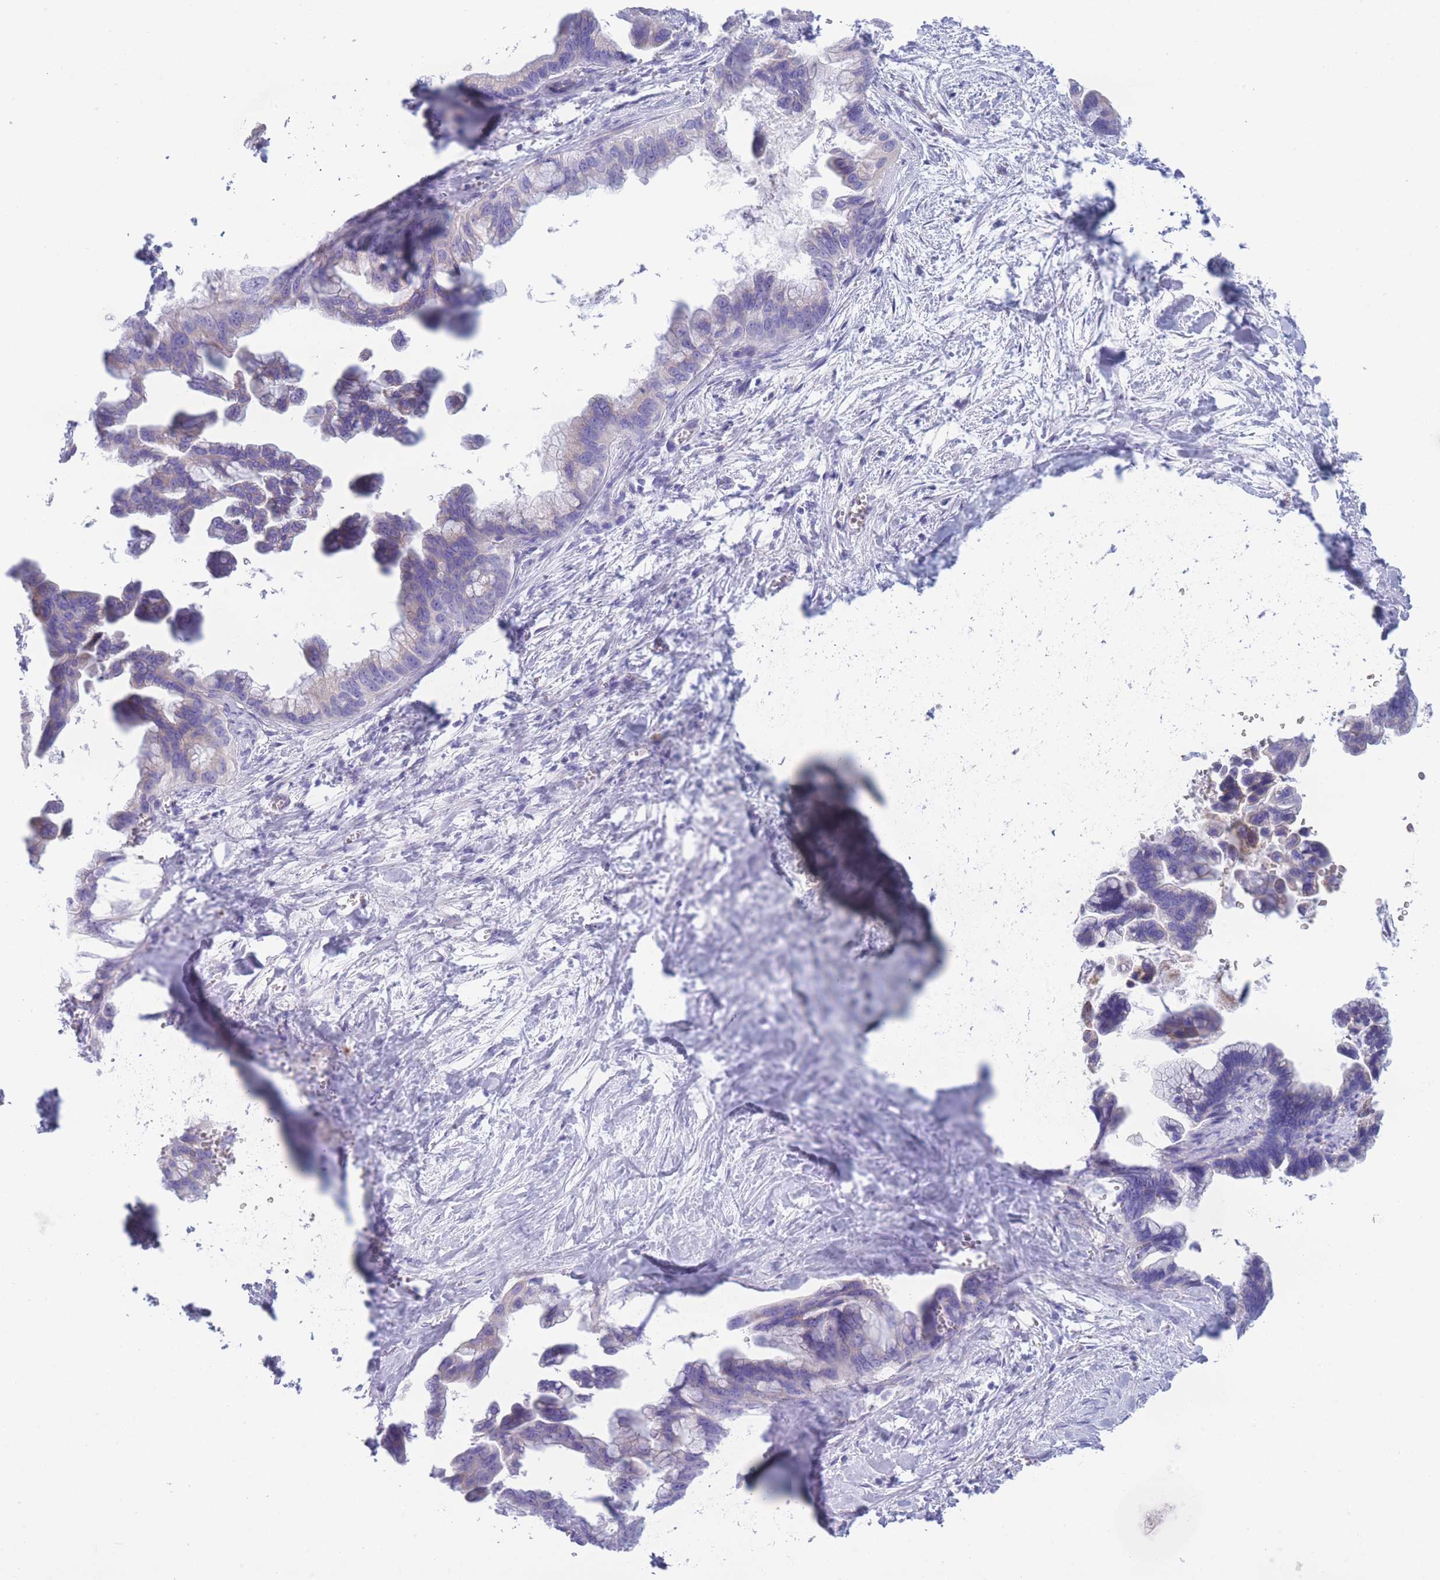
{"staining": {"intensity": "negative", "quantity": "none", "location": "none"}, "tissue": "pancreatic cancer", "cell_type": "Tumor cells", "image_type": "cancer", "snomed": [{"axis": "morphology", "description": "Adenocarcinoma, NOS"}, {"axis": "topography", "description": "Pancreas"}], "caption": "Tumor cells show no significant staining in pancreatic cancer (adenocarcinoma).", "gene": "XKR8", "patient": {"sex": "male", "age": 61}}